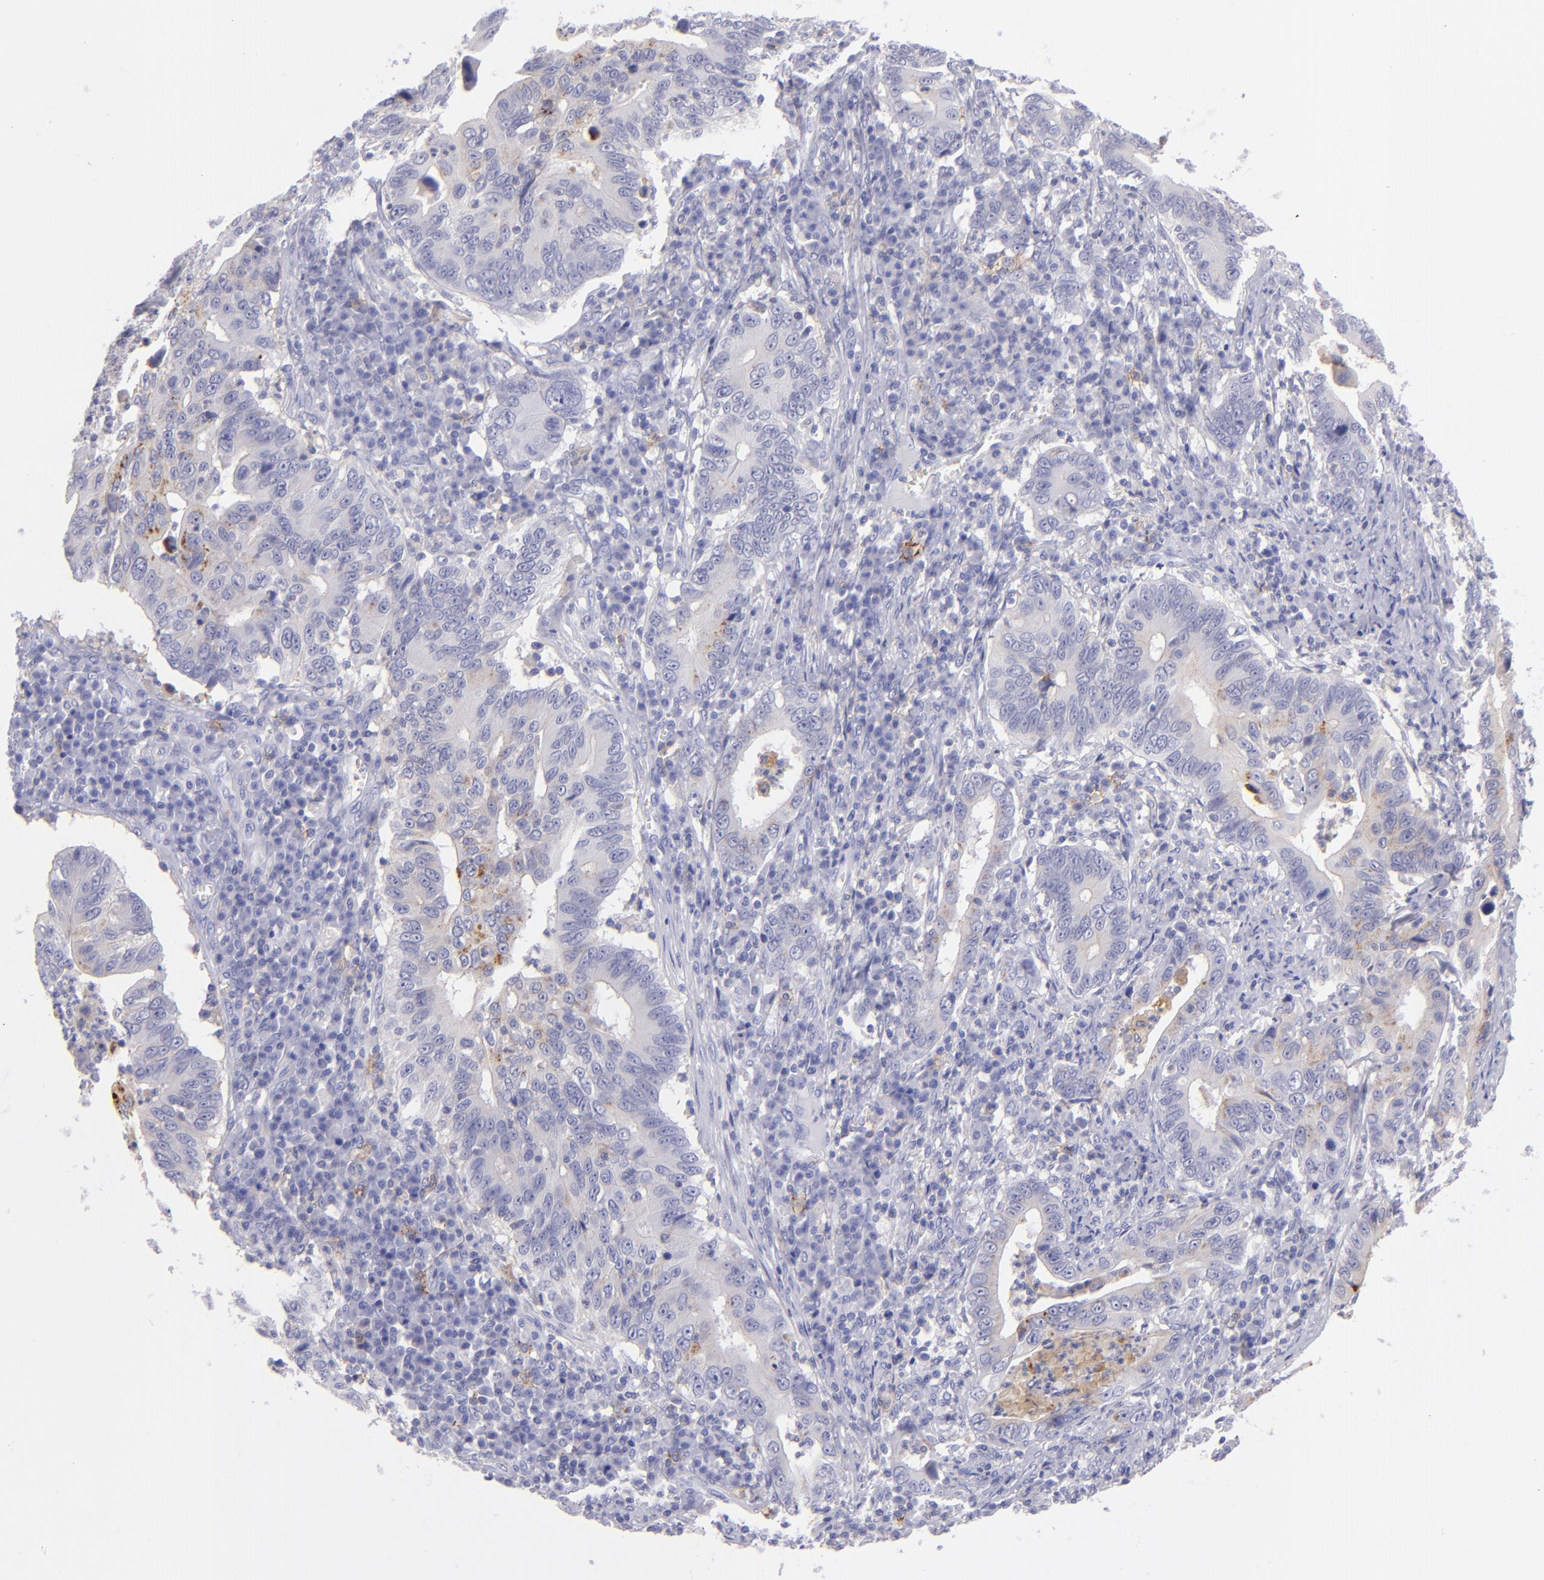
{"staining": {"intensity": "moderate", "quantity": "<25%", "location": "cytoplasmic/membranous"}, "tissue": "stomach cancer", "cell_type": "Tumor cells", "image_type": "cancer", "snomed": [{"axis": "morphology", "description": "Adenocarcinoma, NOS"}, {"axis": "topography", "description": "Stomach, upper"}], "caption": "A low amount of moderate cytoplasmic/membranous expression is present in approximately <25% of tumor cells in adenocarcinoma (stomach) tissue. The protein is stained brown, and the nuclei are stained in blue (DAB (3,3'-diaminobenzidine) IHC with brightfield microscopy, high magnification).", "gene": "CD82", "patient": {"sex": "male", "age": 63}}